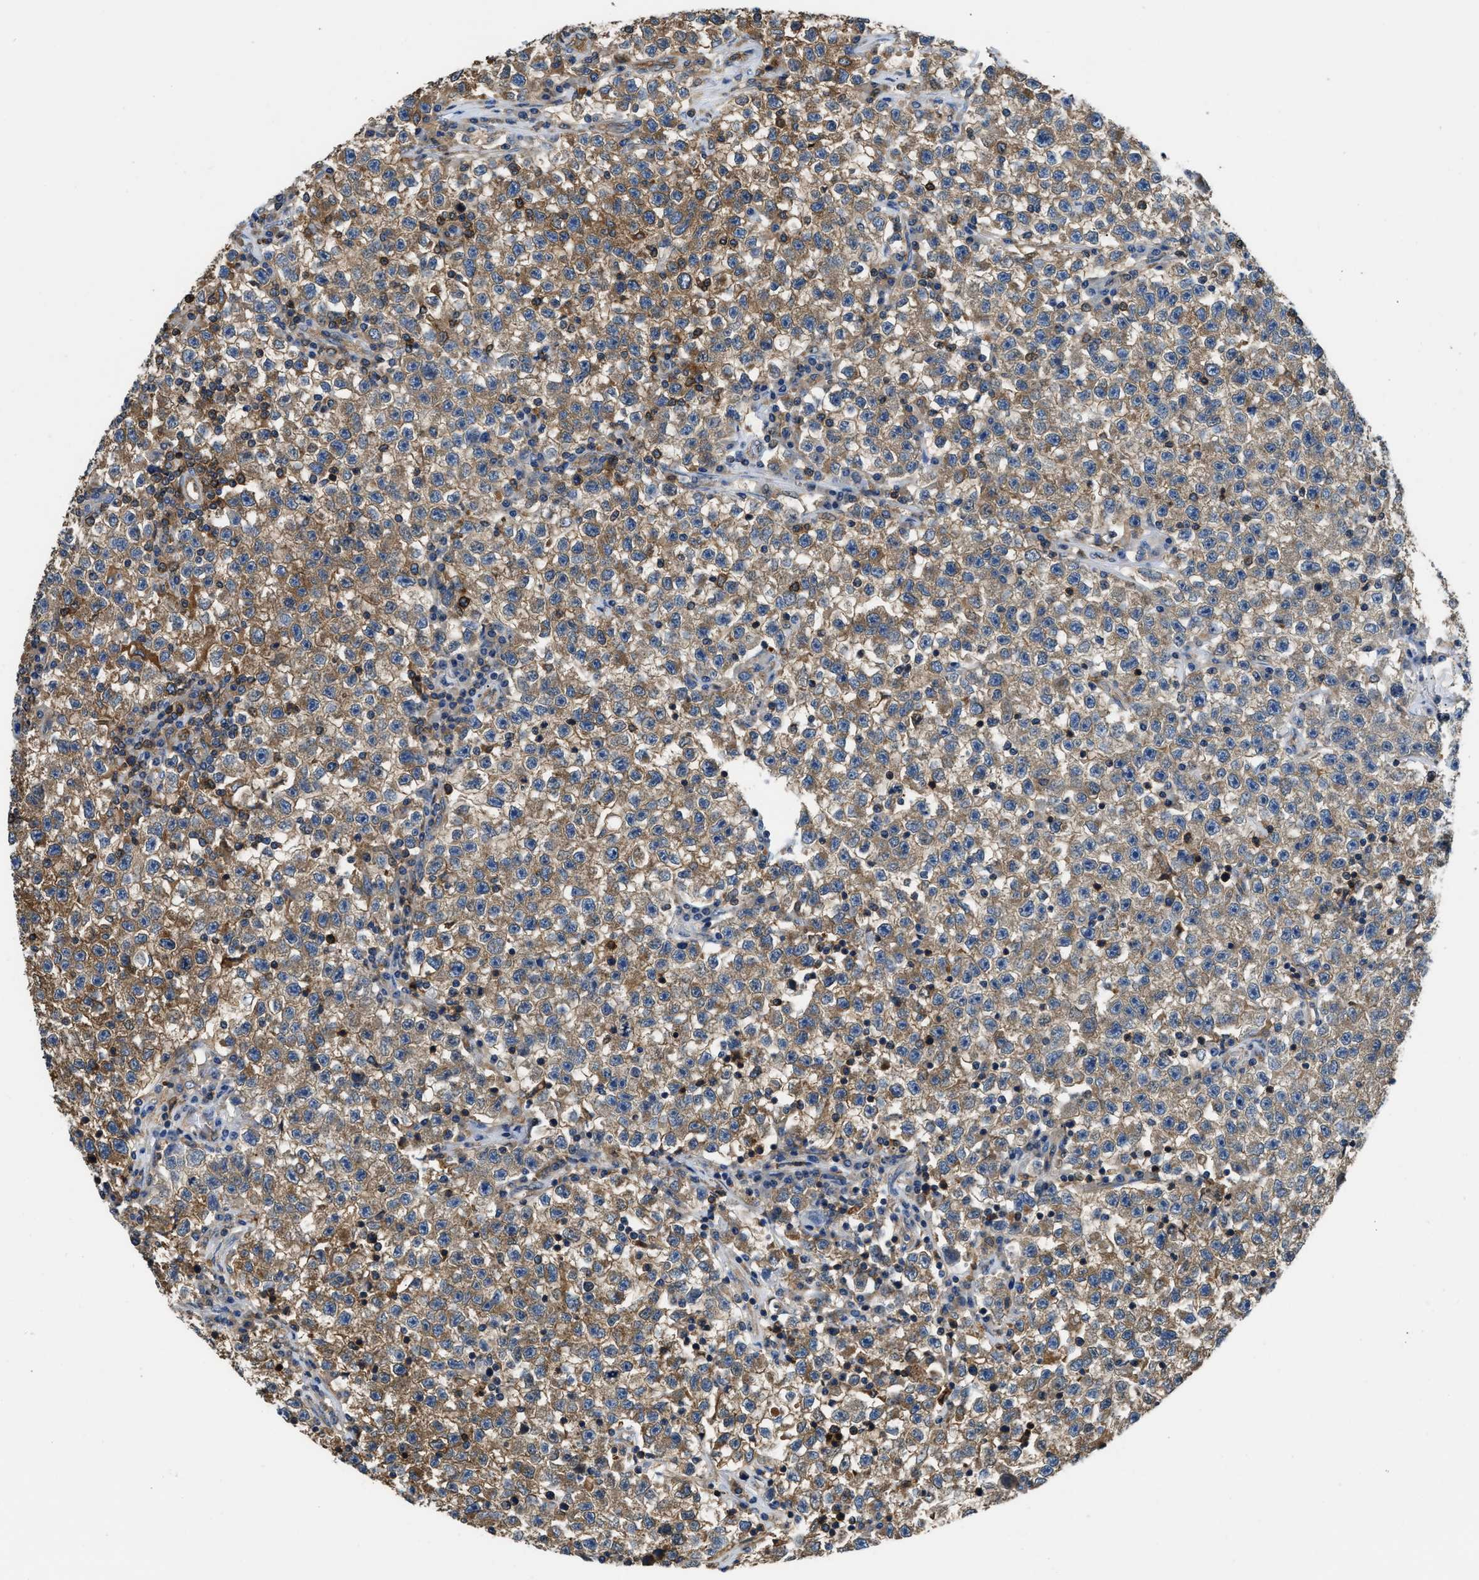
{"staining": {"intensity": "moderate", "quantity": ">75%", "location": "cytoplasmic/membranous"}, "tissue": "testis cancer", "cell_type": "Tumor cells", "image_type": "cancer", "snomed": [{"axis": "morphology", "description": "Seminoma, NOS"}, {"axis": "topography", "description": "Testis"}], "caption": "Immunohistochemical staining of testis seminoma shows moderate cytoplasmic/membranous protein staining in about >75% of tumor cells. (brown staining indicates protein expression, while blue staining denotes nuclei).", "gene": "PKM", "patient": {"sex": "male", "age": 22}}